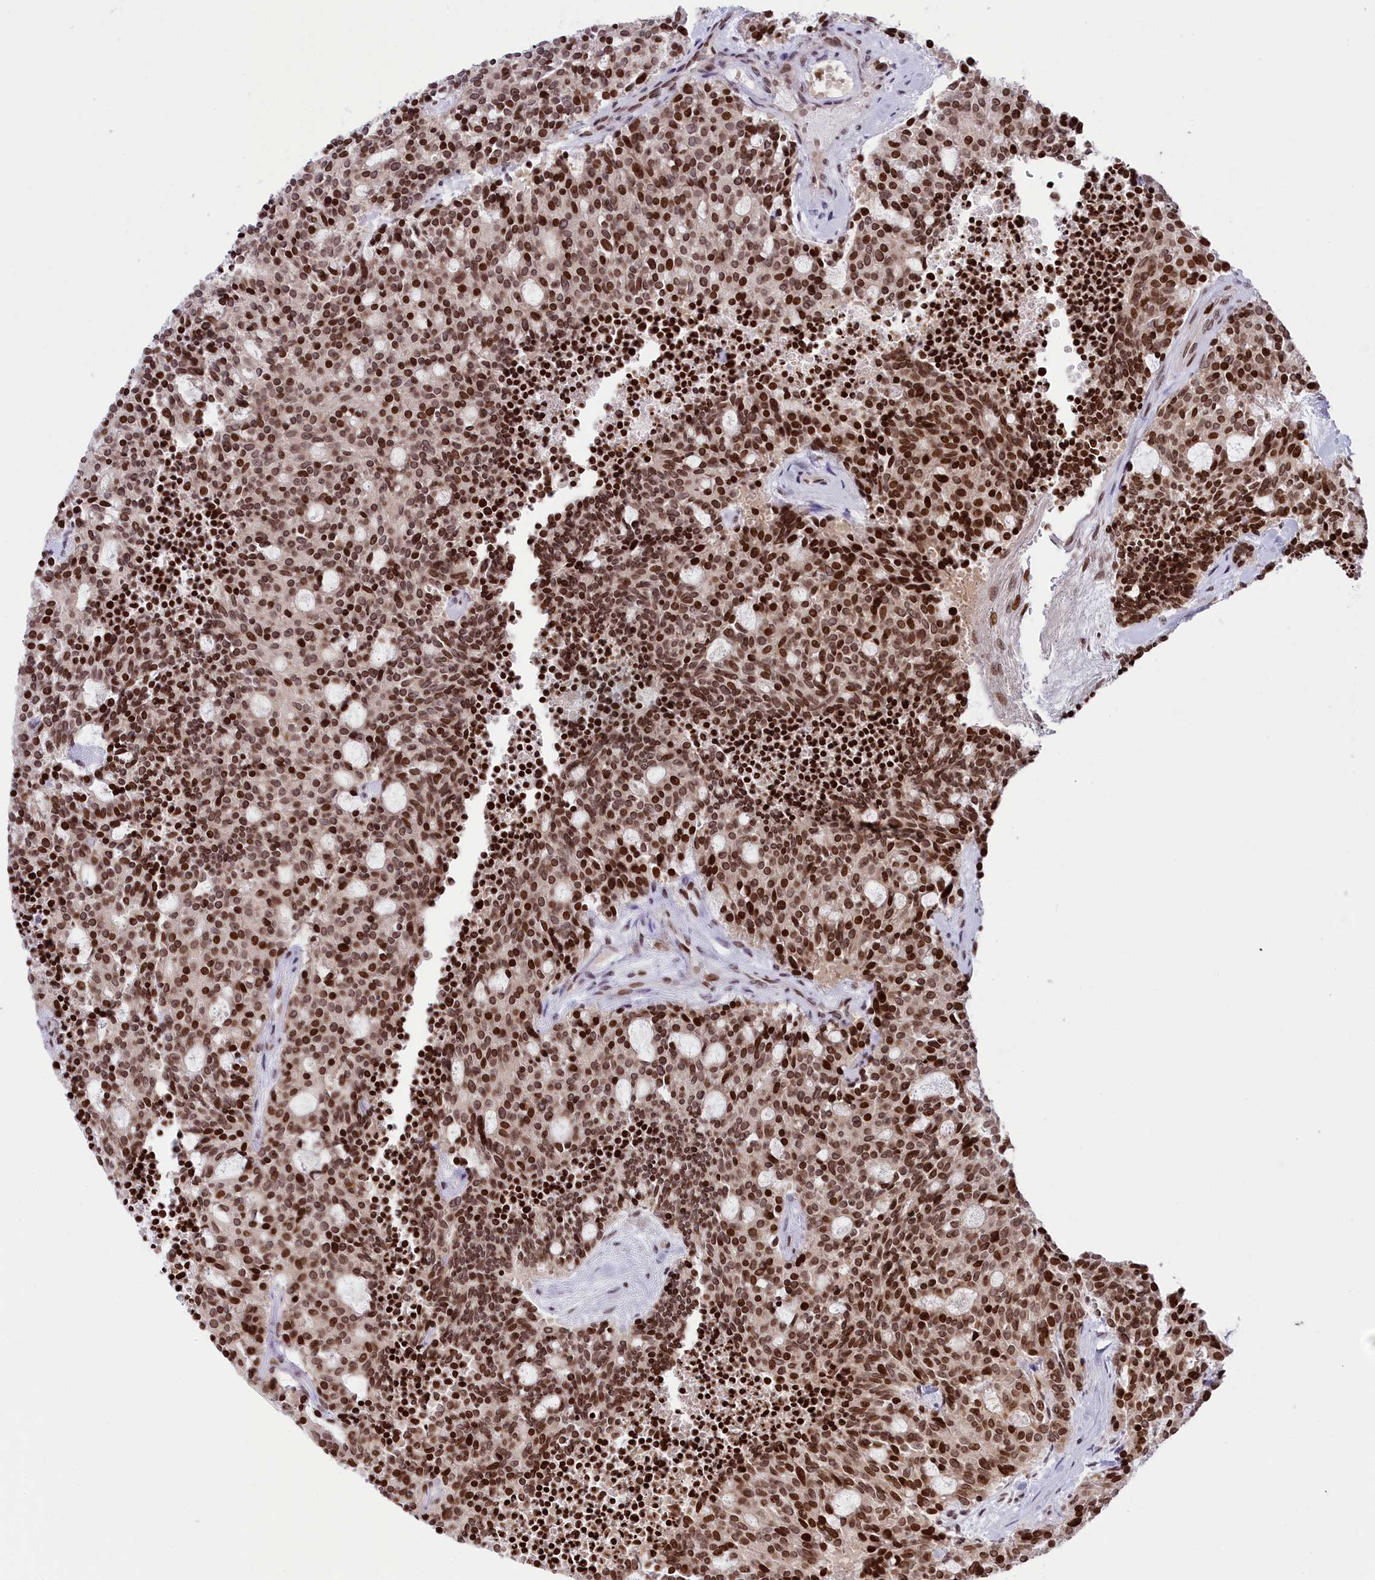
{"staining": {"intensity": "moderate", "quantity": ">75%", "location": "nuclear"}, "tissue": "carcinoid", "cell_type": "Tumor cells", "image_type": "cancer", "snomed": [{"axis": "morphology", "description": "Carcinoid, malignant, NOS"}, {"axis": "topography", "description": "Pancreas"}], "caption": "A brown stain labels moderate nuclear staining of a protein in carcinoid (malignant) tumor cells.", "gene": "TET2", "patient": {"sex": "female", "age": 54}}